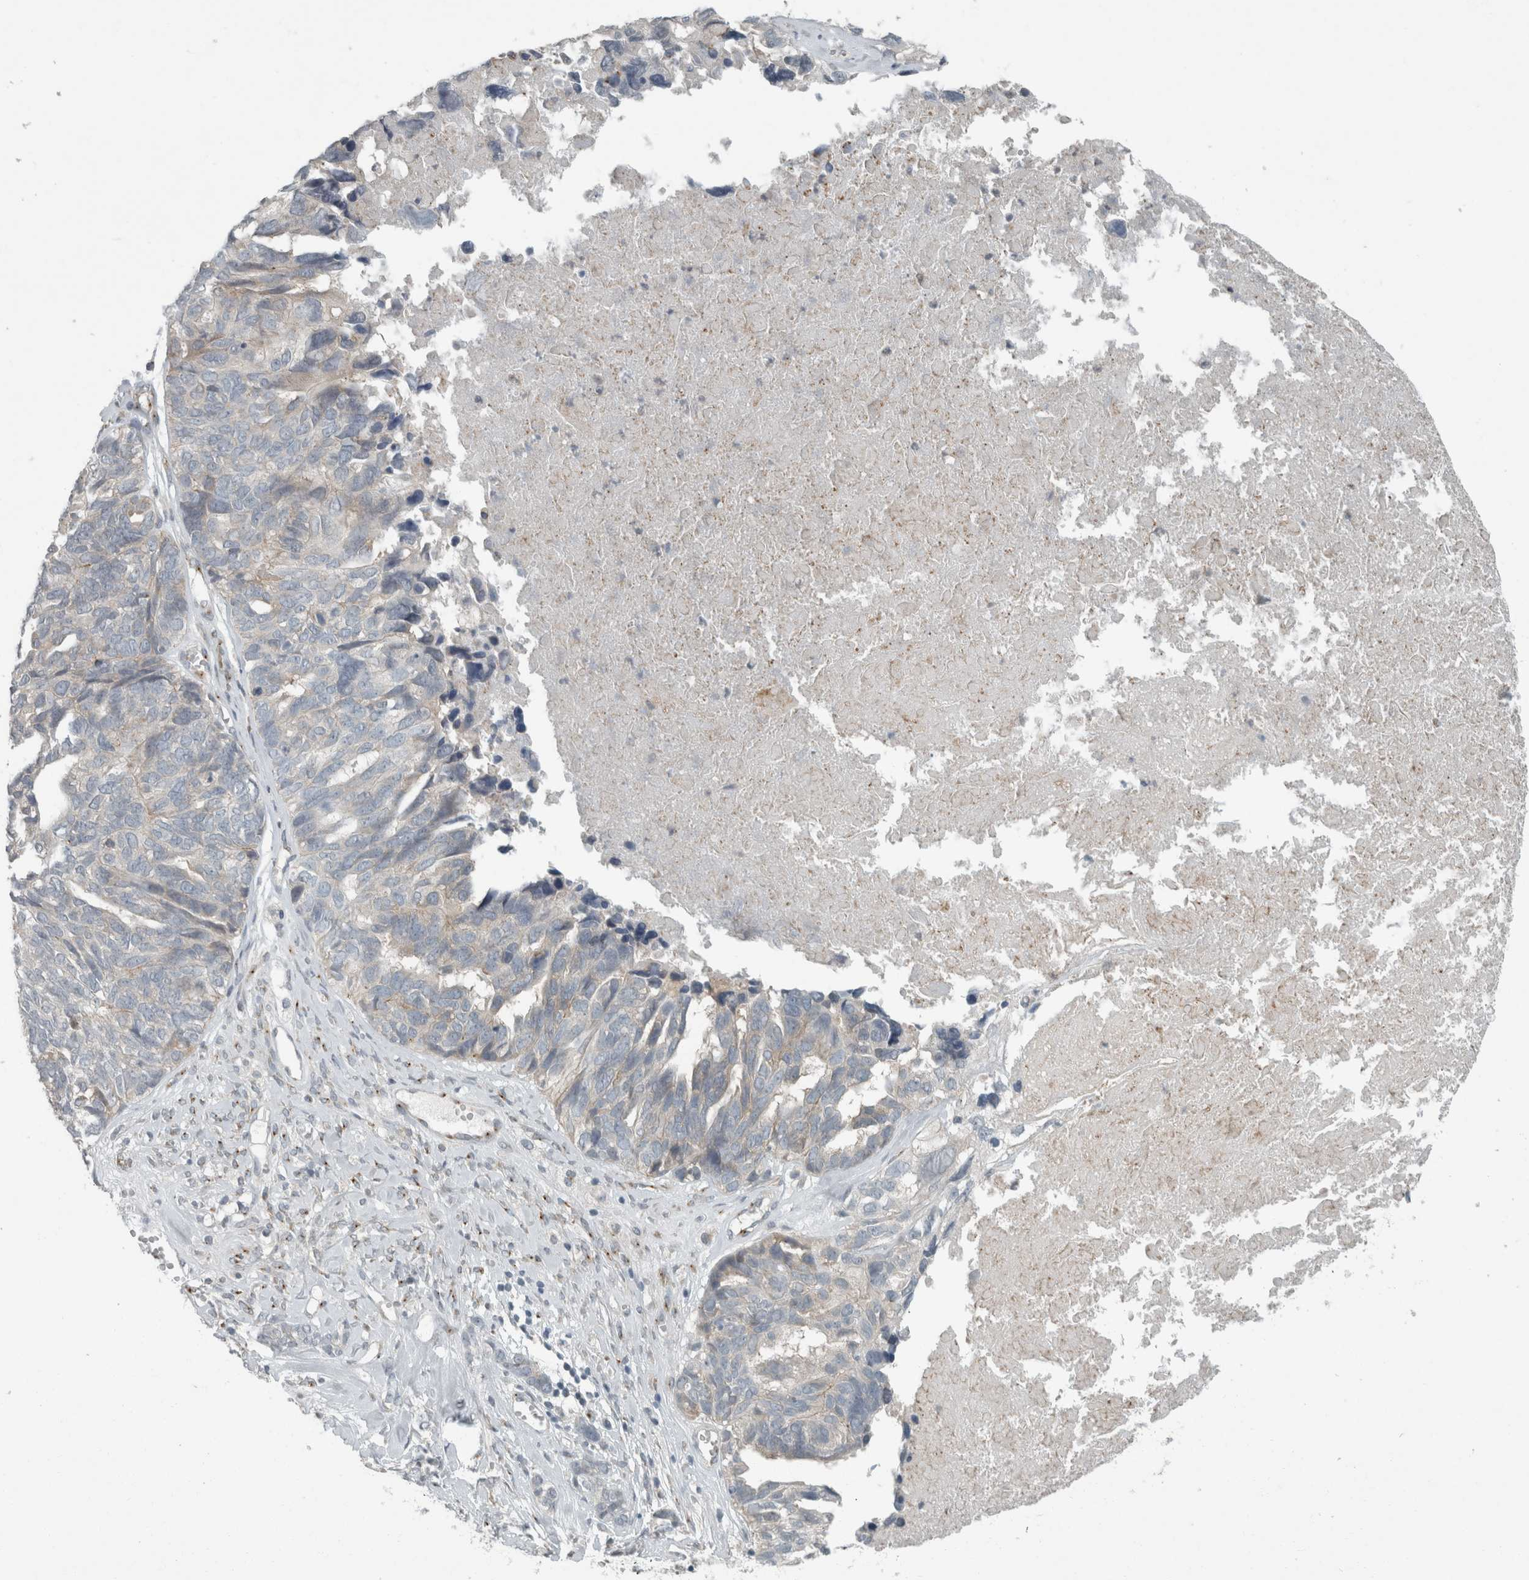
{"staining": {"intensity": "weak", "quantity": "<25%", "location": "cytoplasmic/membranous"}, "tissue": "ovarian cancer", "cell_type": "Tumor cells", "image_type": "cancer", "snomed": [{"axis": "morphology", "description": "Cystadenocarcinoma, serous, NOS"}, {"axis": "topography", "description": "Ovary"}], "caption": "The photomicrograph exhibits no staining of tumor cells in ovarian cancer. The staining is performed using DAB brown chromogen with nuclei counter-stained in using hematoxylin.", "gene": "KIF1C", "patient": {"sex": "female", "age": 79}}